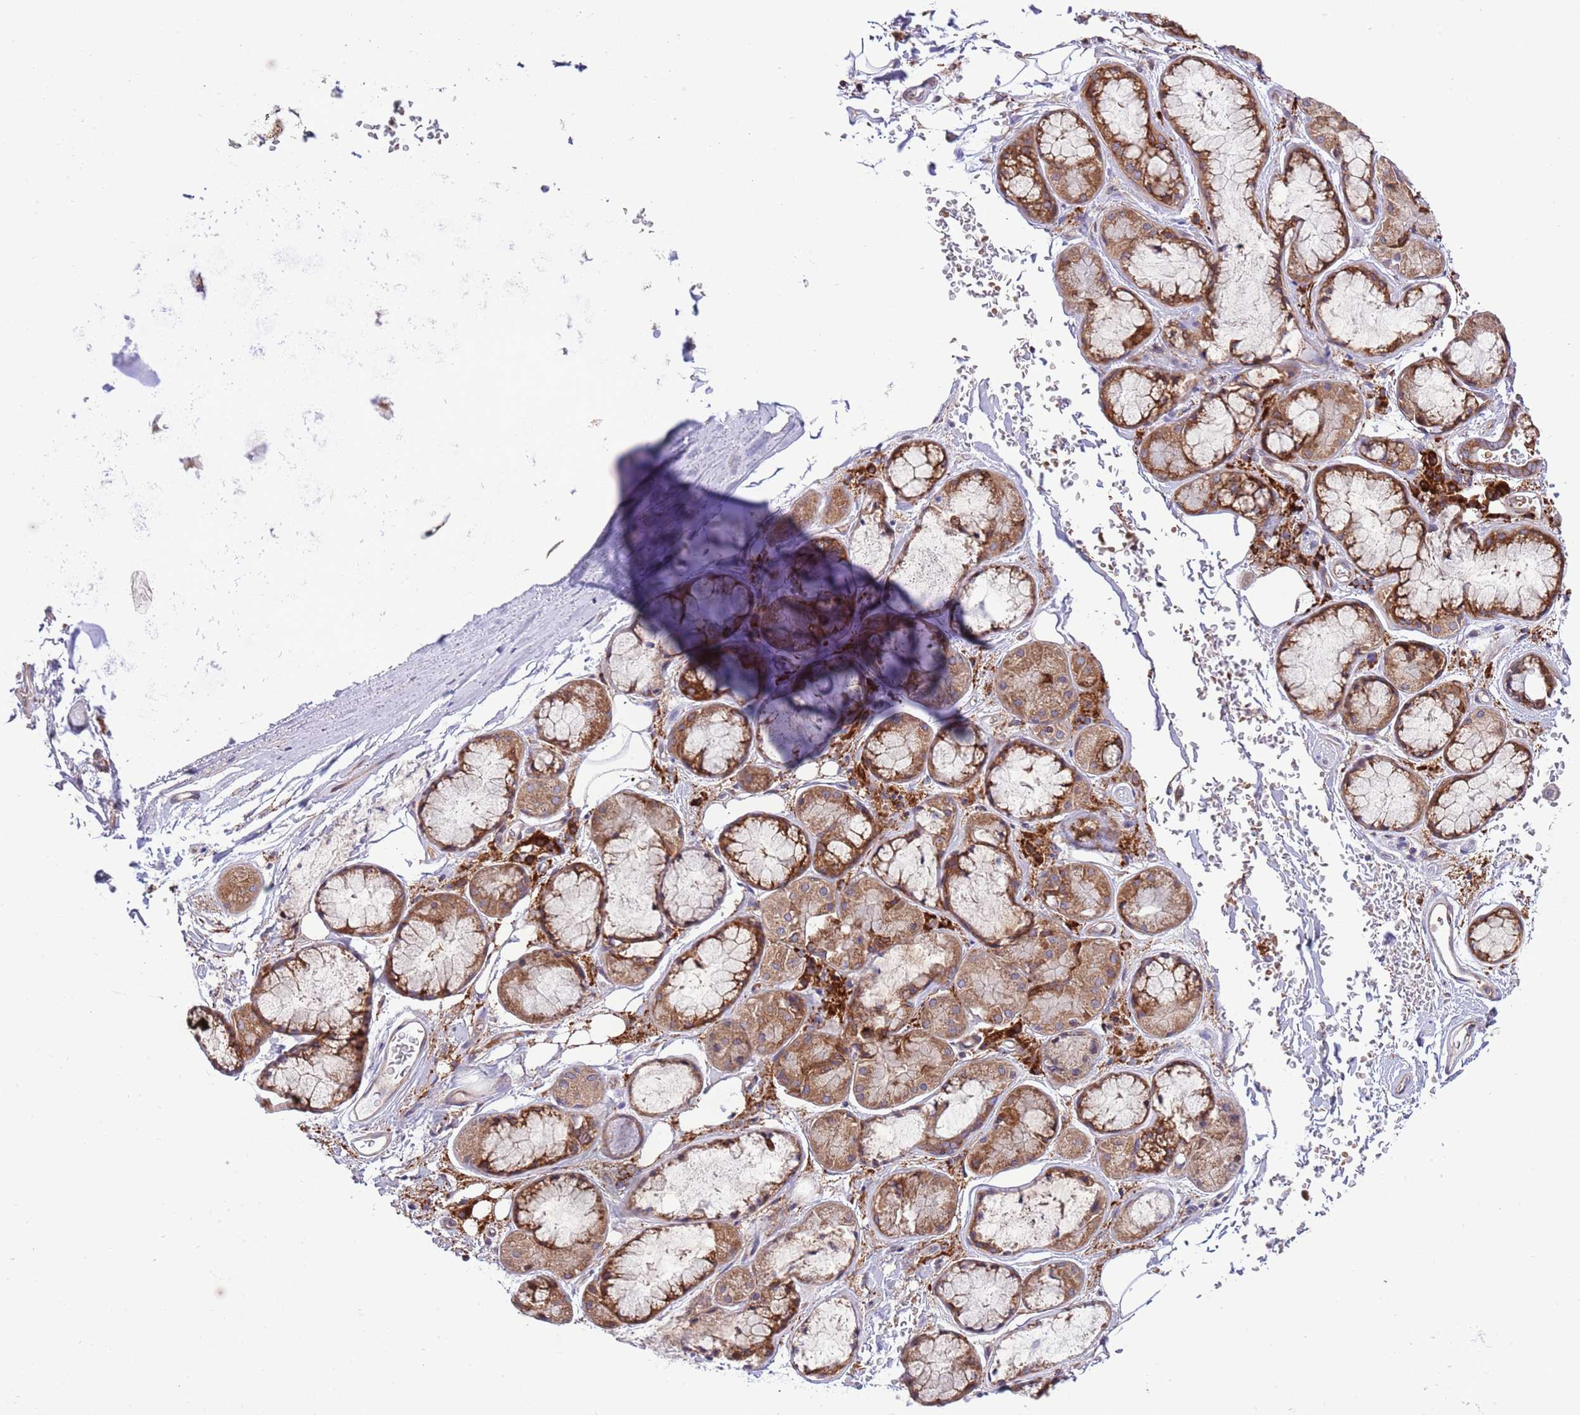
{"staining": {"intensity": "negative", "quantity": "none", "location": "none"}, "tissue": "soft tissue", "cell_type": "Chondrocytes", "image_type": "normal", "snomed": [{"axis": "morphology", "description": "Normal tissue, NOS"}, {"axis": "topography", "description": "Cartilage tissue"}], "caption": "Immunohistochemistry photomicrograph of benign human soft tissue stained for a protein (brown), which exhibits no expression in chondrocytes. (IHC, brightfield microscopy, high magnification).", "gene": "DAND5", "patient": {"sex": "male", "age": 73}}